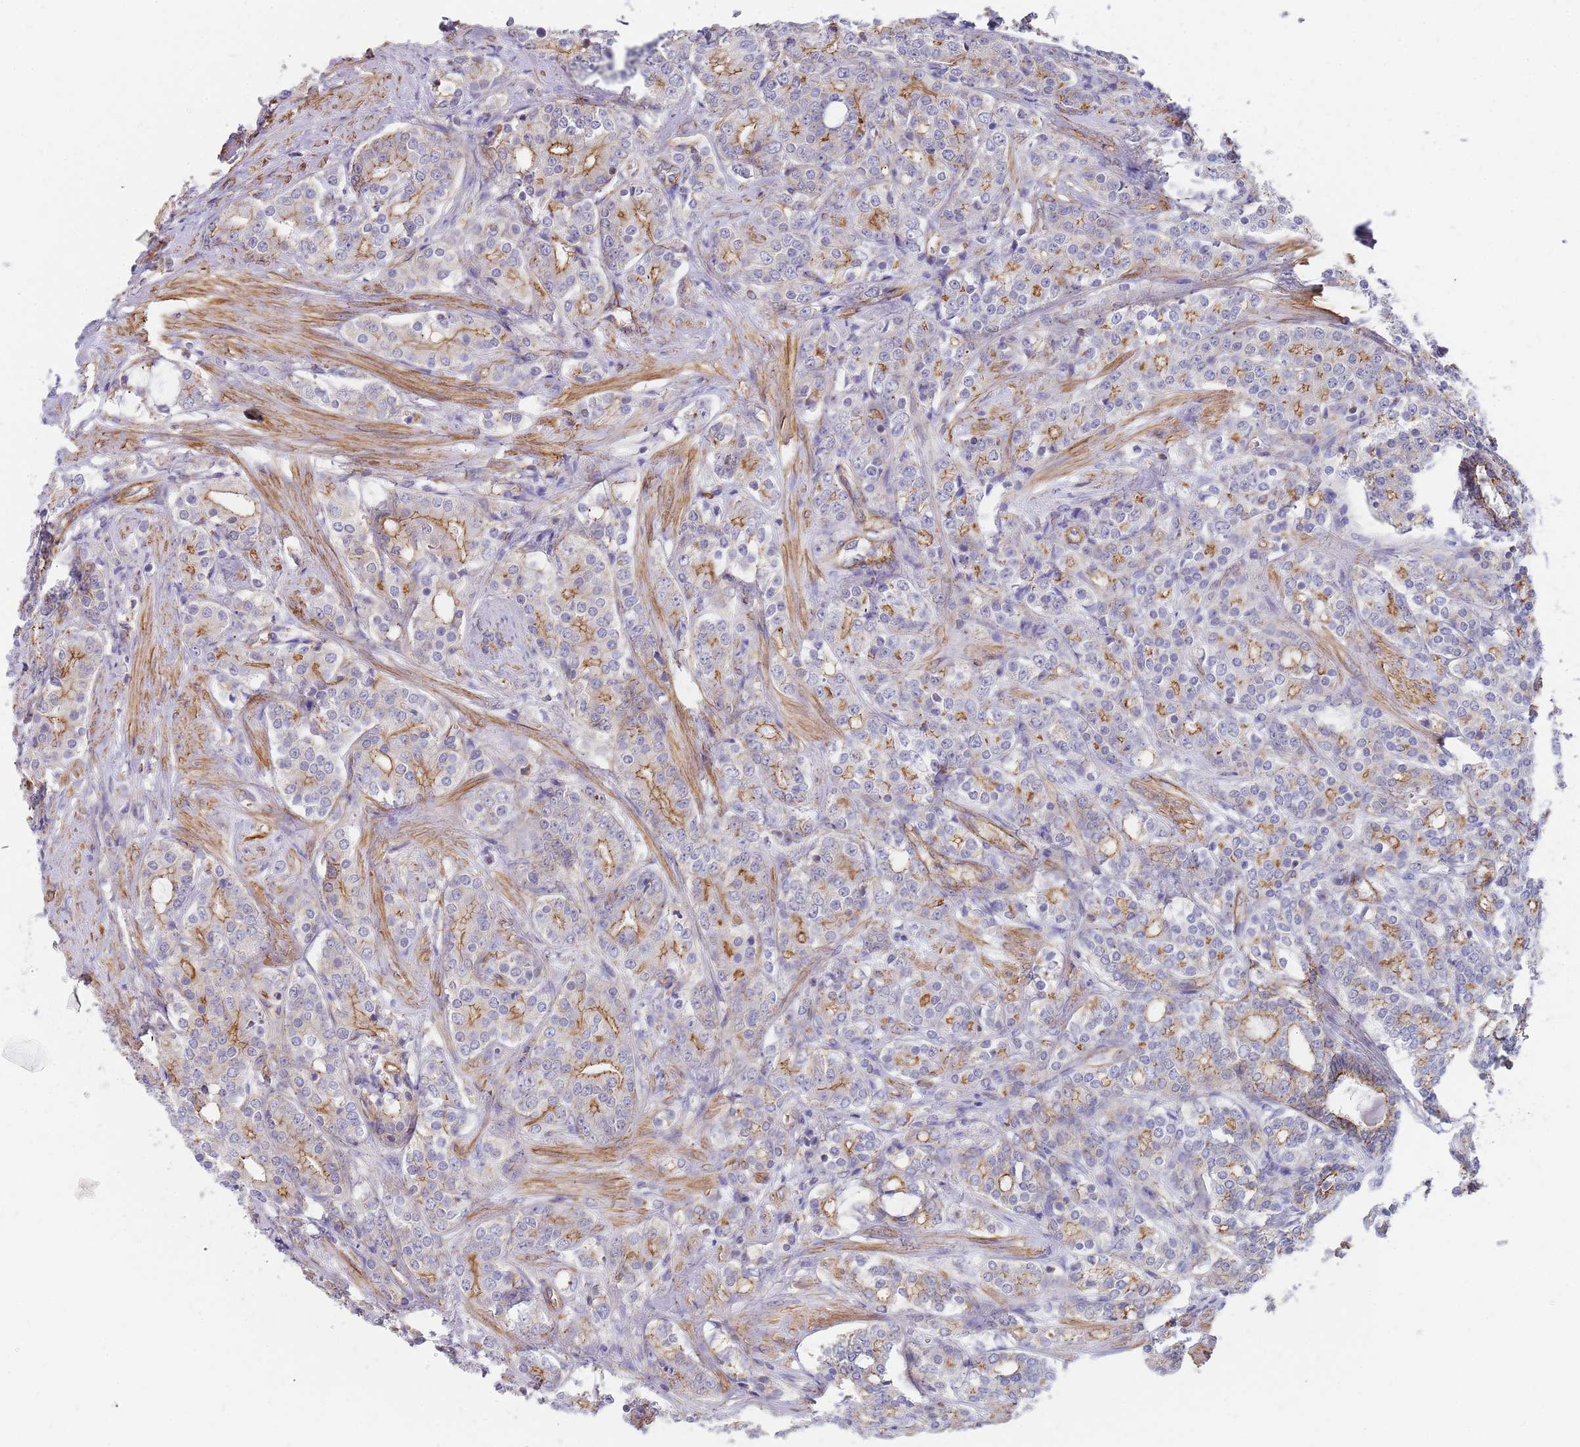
{"staining": {"intensity": "moderate", "quantity": "<25%", "location": "cytoplasmic/membranous"}, "tissue": "prostate cancer", "cell_type": "Tumor cells", "image_type": "cancer", "snomed": [{"axis": "morphology", "description": "Adenocarcinoma, High grade"}, {"axis": "topography", "description": "Prostate"}], "caption": "Moderate cytoplasmic/membranous protein expression is appreciated in about <25% of tumor cells in prostate cancer (adenocarcinoma (high-grade)). (Brightfield microscopy of DAB IHC at high magnification).", "gene": "GFRAL", "patient": {"sex": "male", "age": 62}}